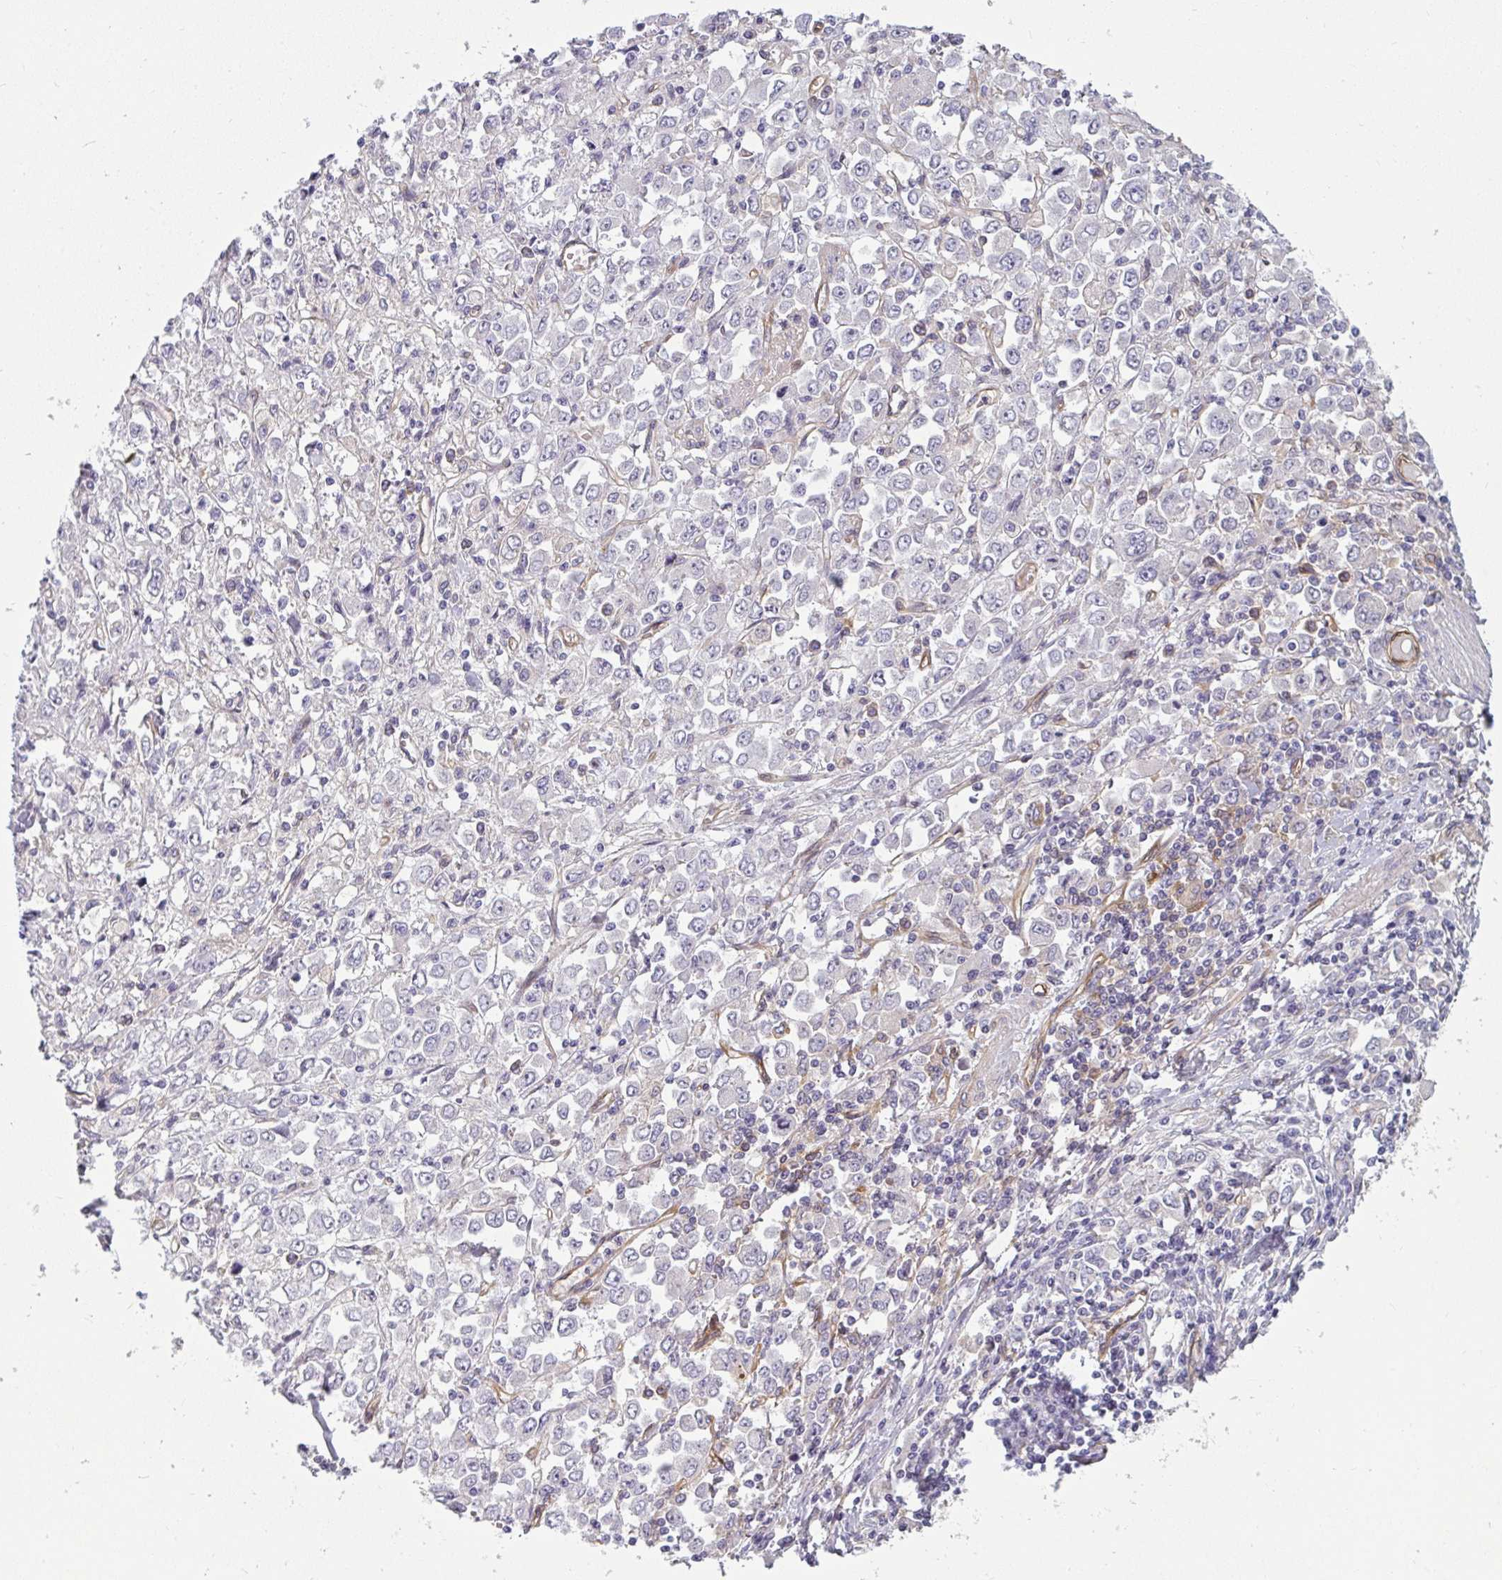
{"staining": {"intensity": "negative", "quantity": "none", "location": "none"}, "tissue": "stomach cancer", "cell_type": "Tumor cells", "image_type": "cancer", "snomed": [{"axis": "morphology", "description": "Adenocarcinoma, NOS"}, {"axis": "topography", "description": "Stomach, upper"}], "caption": "This is an immunohistochemistry photomicrograph of stomach adenocarcinoma. There is no expression in tumor cells.", "gene": "IFIT3", "patient": {"sex": "male", "age": 70}}